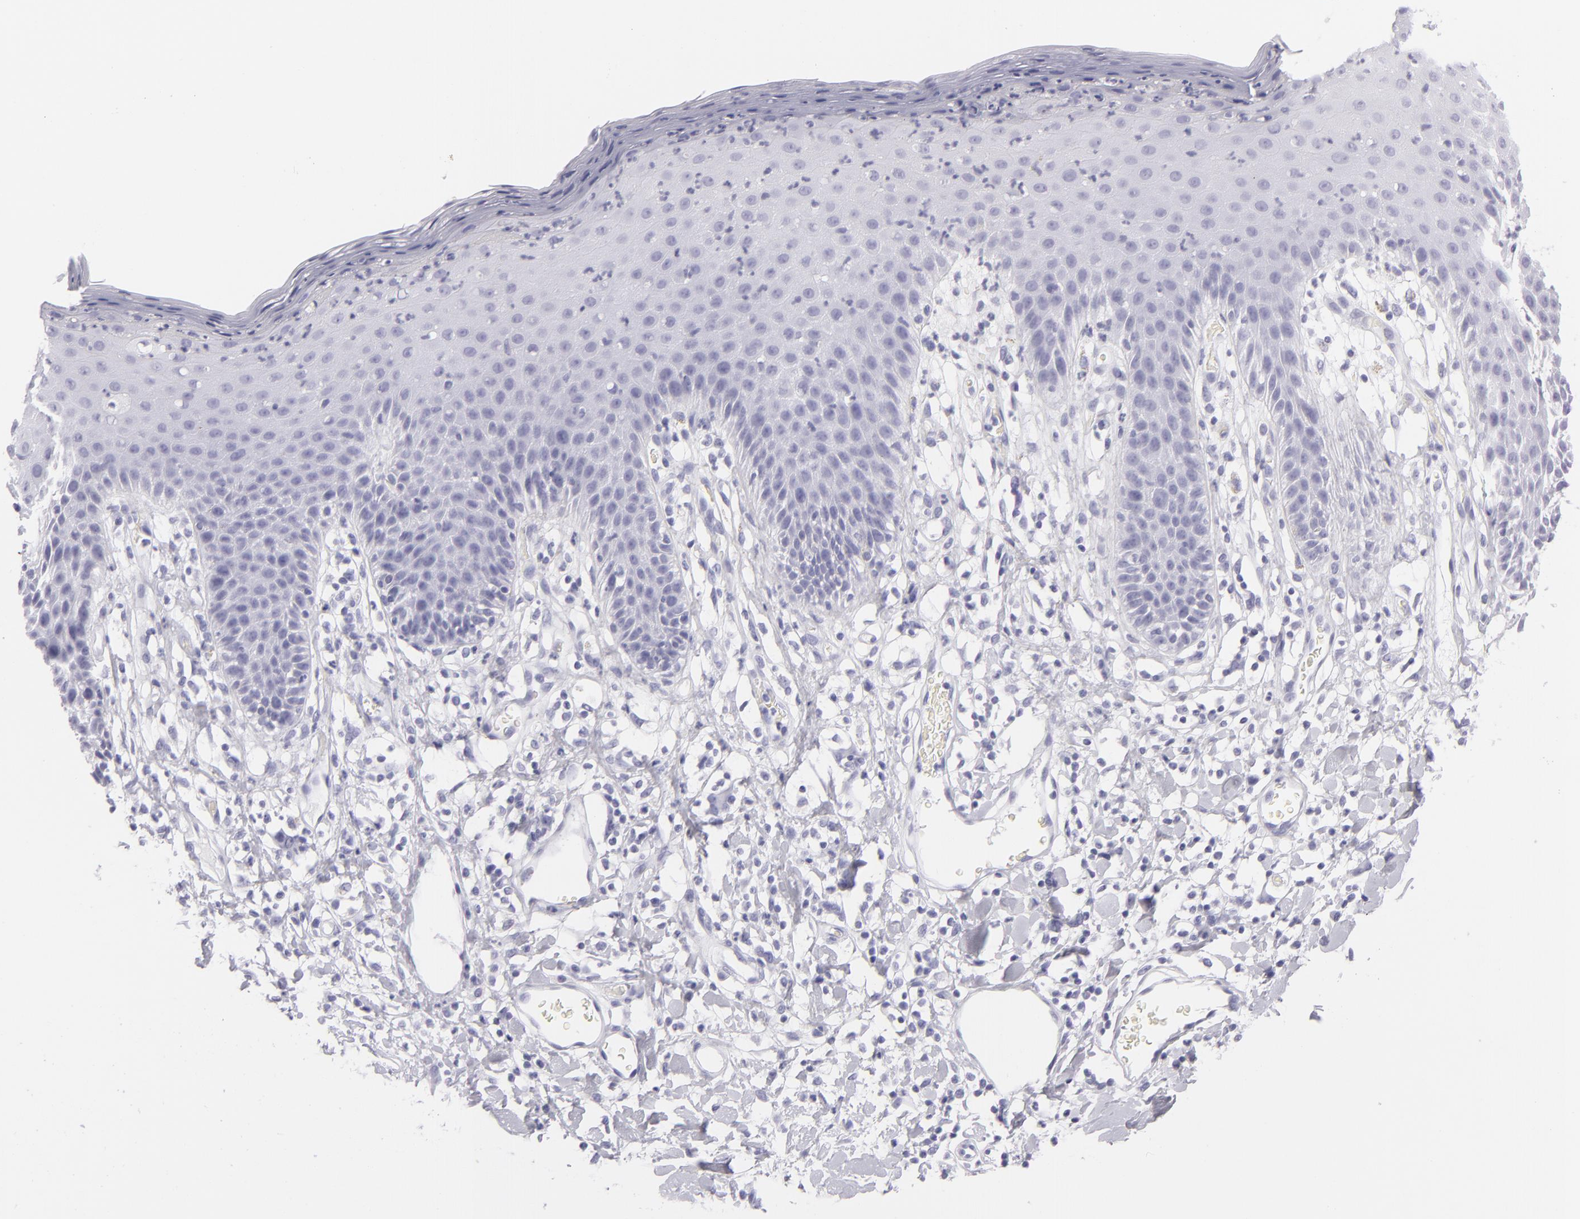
{"staining": {"intensity": "negative", "quantity": "none", "location": "none"}, "tissue": "skin", "cell_type": "Epidermal cells", "image_type": "normal", "snomed": [{"axis": "morphology", "description": "Normal tissue, NOS"}, {"axis": "topography", "description": "Vulva"}, {"axis": "topography", "description": "Peripheral nerve tissue"}], "caption": "DAB immunohistochemical staining of unremarkable skin displays no significant expression in epidermal cells.", "gene": "PVALB", "patient": {"sex": "female", "age": 68}}